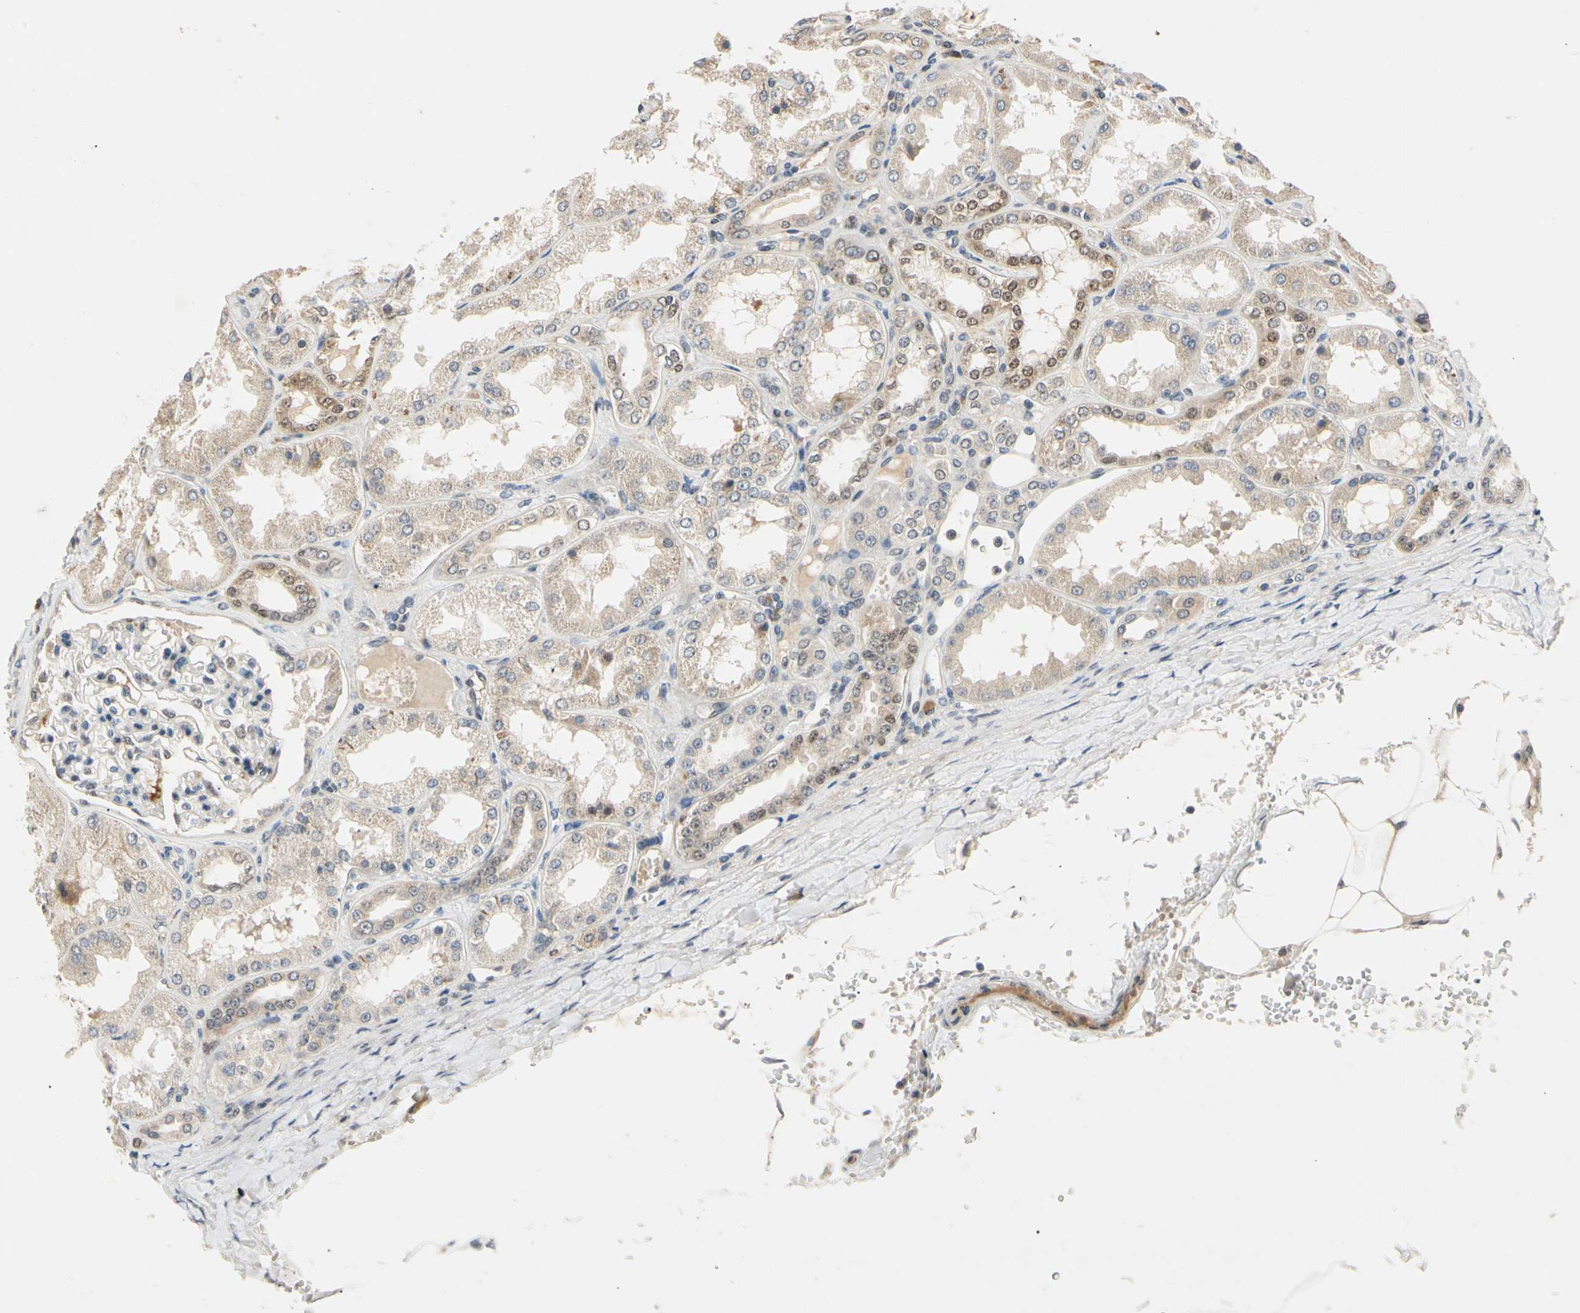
{"staining": {"intensity": "weak", "quantity": "<25%", "location": "nuclear"}, "tissue": "kidney", "cell_type": "Cells in glomeruli", "image_type": "normal", "snomed": [{"axis": "morphology", "description": "Normal tissue, NOS"}, {"axis": "topography", "description": "Kidney"}], "caption": "High power microscopy histopathology image of an immunohistochemistry (IHC) image of normal kidney, revealing no significant positivity in cells in glomeruli.", "gene": "RIOX2", "patient": {"sex": "female", "age": 56}}